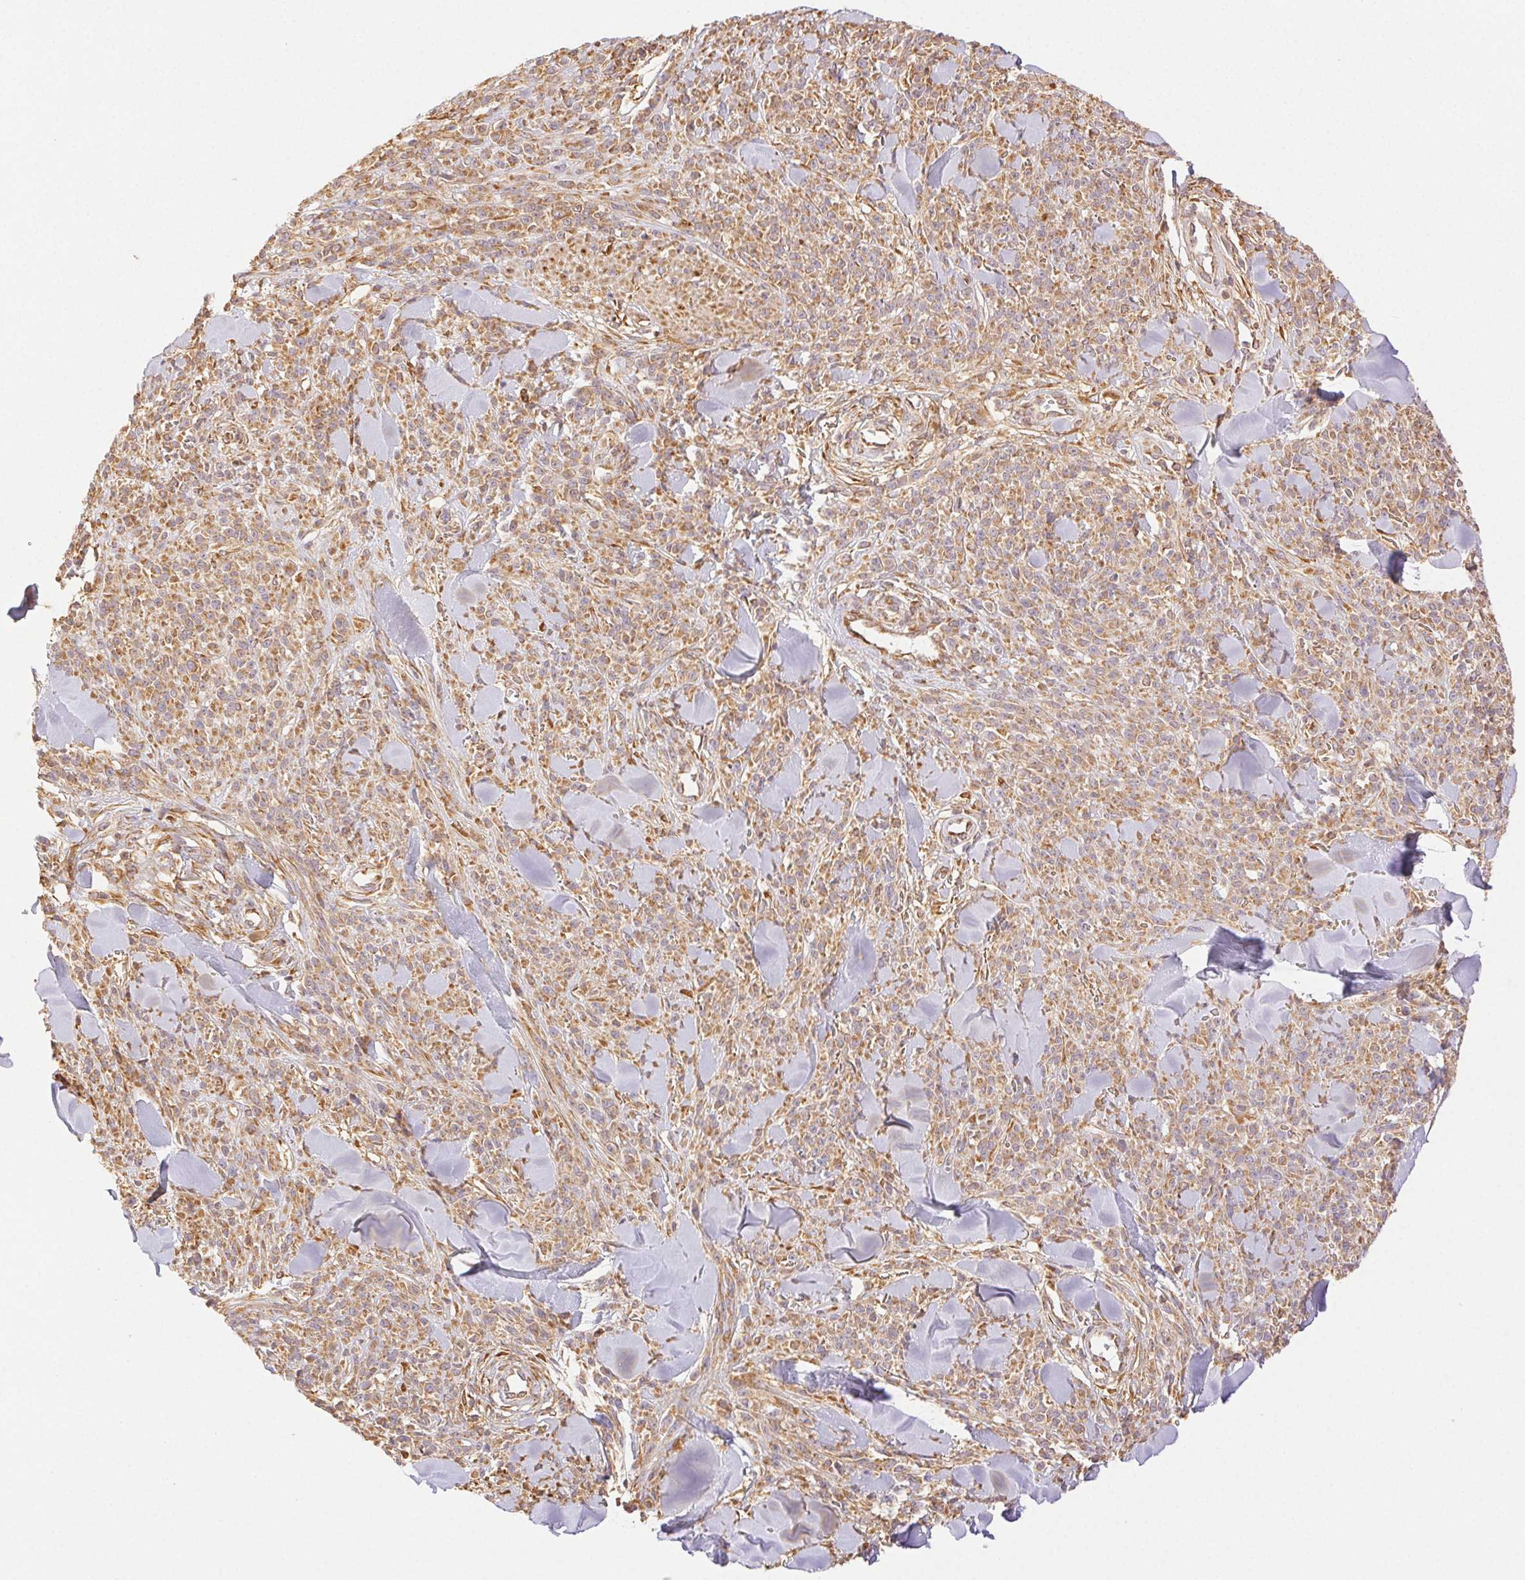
{"staining": {"intensity": "moderate", "quantity": ">75%", "location": "cytoplasmic/membranous"}, "tissue": "melanoma", "cell_type": "Tumor cells", "image_type": "cancer", "snomed": [{"axis": "morphology", "description": "Malignant melanoma, NOS"}, {"axis": "topography", "description": "Skin"}, {"axis": "topography", "description": "Skin of trunk"}], "caption": "Protein analysis of melanoma tissue exhibits moderate cytoplasmic/membranous expression in about >75% of tumor cells.", "gene": "ENTREP1", "patient": {"sex": "male", "age": 74}}